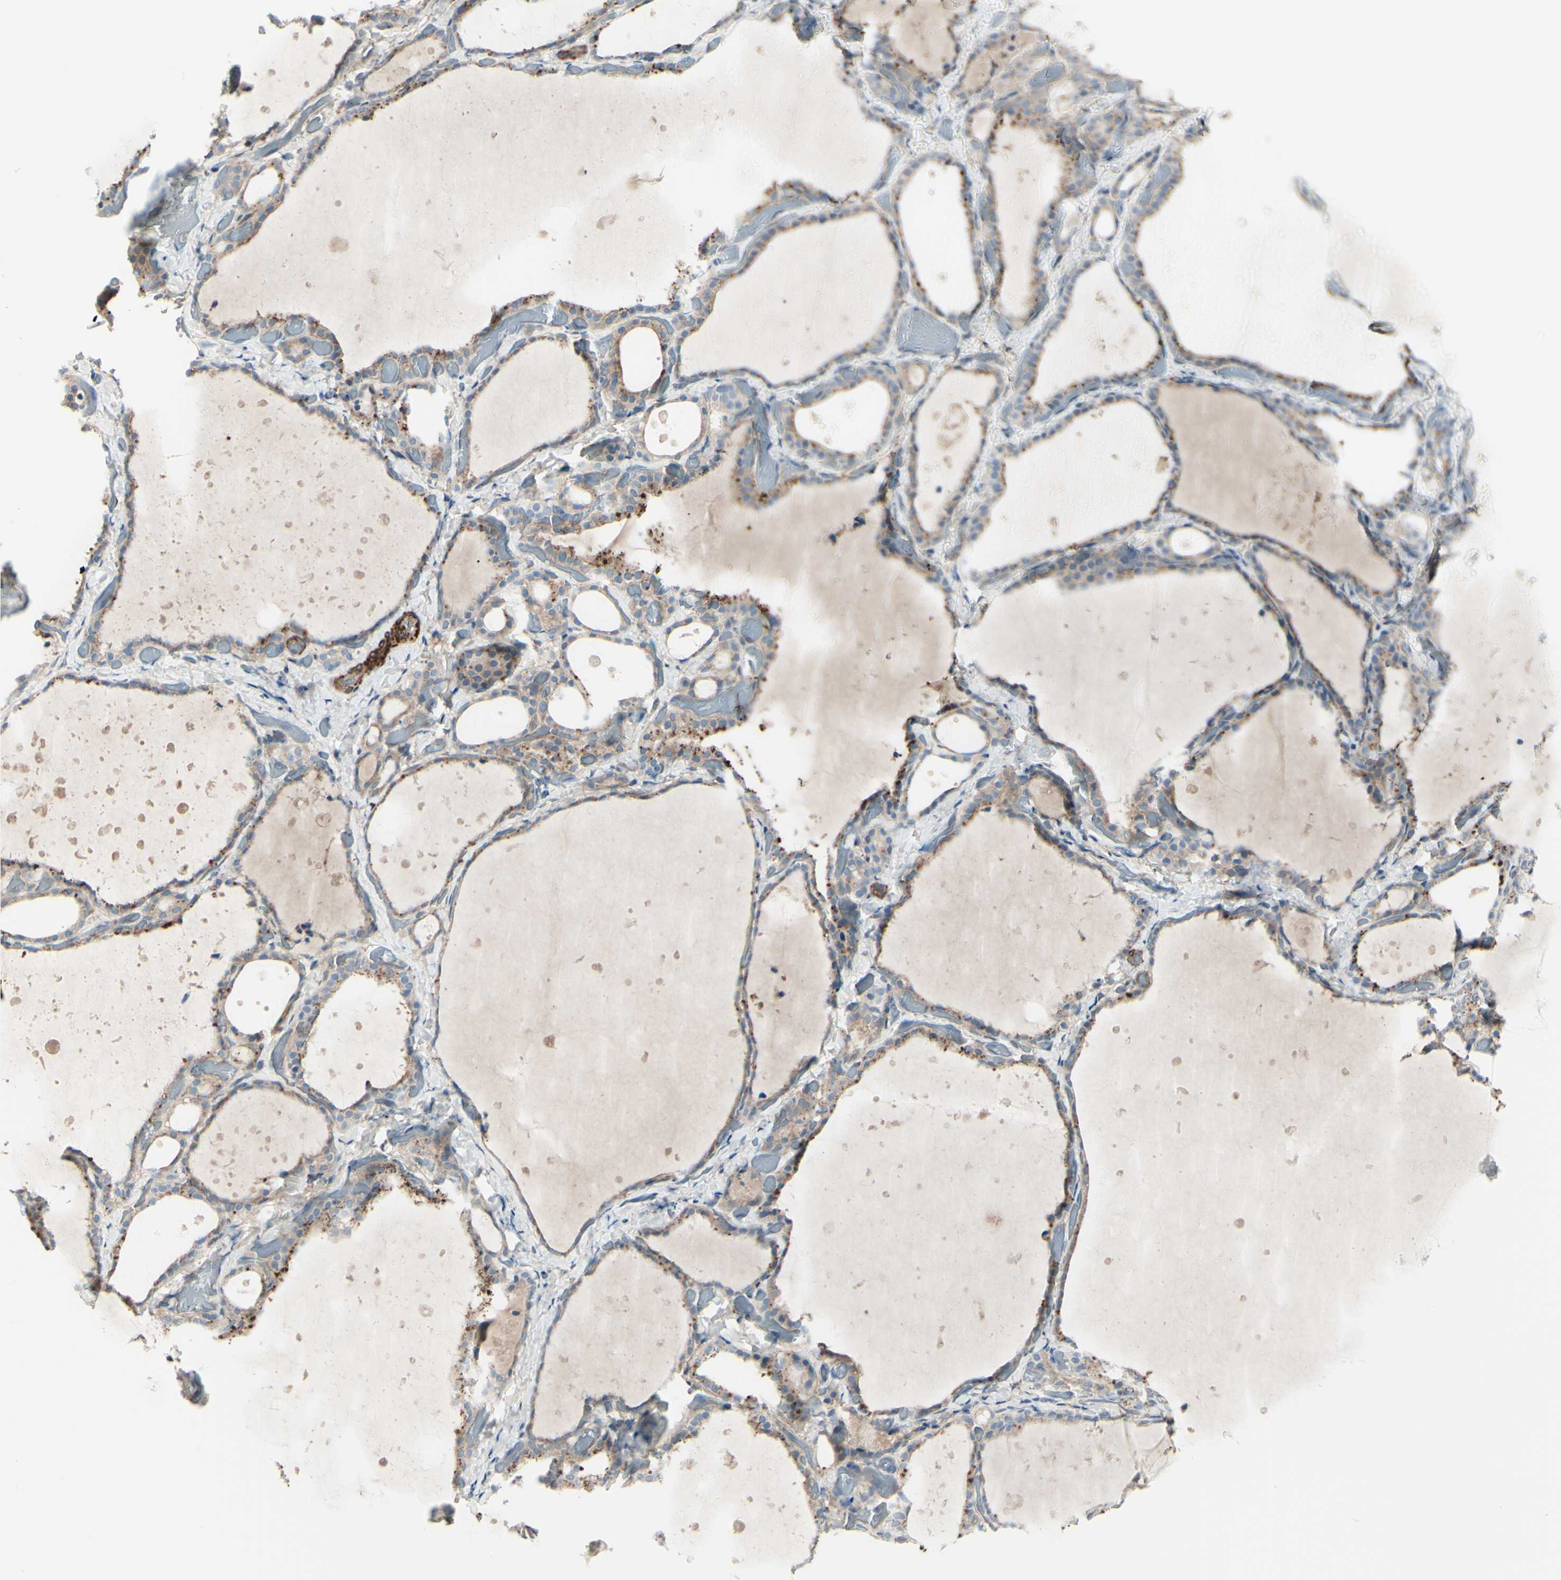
{"staining": {"intensity": "weak", "quantity": ">75%", "location": "cytoplasmic/membranous"}, "tissue": "thyroid gland", "cell_type": "Glandular cells", "image_type": "normal", "snomed": [{"axis": "morphology", "description": "Normal tissue, NOS"}, {"axis": "topography", "description": "Thyroid gland"}], "caption": "Immunohistochemical staining of normal human thyroid gland shows >75% levels of weak cytoplasmic/membranous protein positivity in about >75% of glandular cells. The protein is stained brown, and the nuclei are stained in blue (DAB (3,3'-diaminobenzidine) IHC with brightfield microscopy, high magnification).", "gene": "PCDHGA10", "patient": {"sex": "female", "age": 44}}